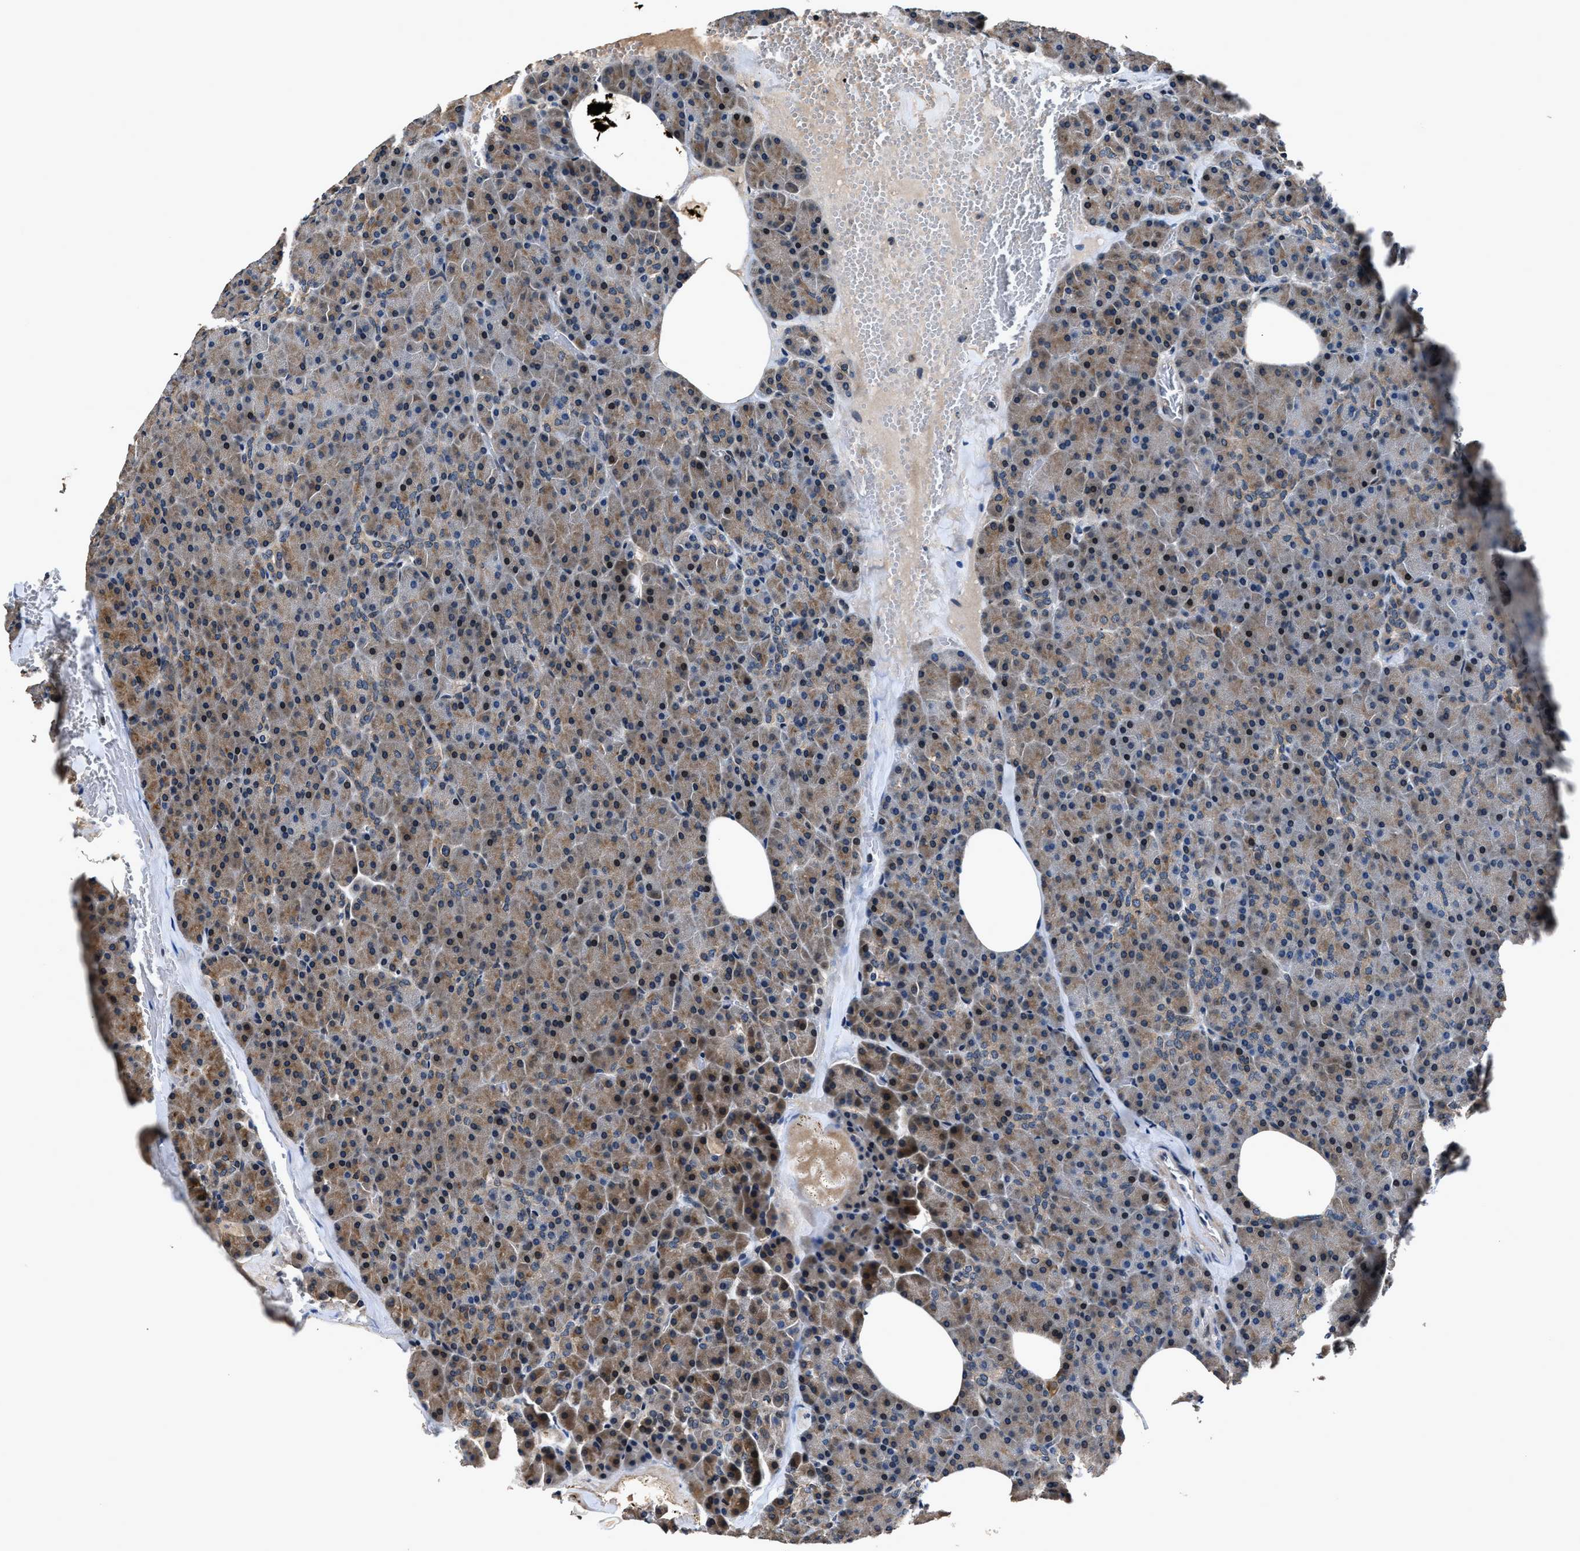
{"staining": {"intensity": "moderate", "quantity": "25%-75%", "location": "cytoplasmic/membranous,nuclear"}, "tissue": "pancreas", "cell_type": "Exocrine glandular cells", "image_type": "normal", "snomed": [{"axis": "morphology", "description": "Normal tissue, NOS"}, {"axis": "topography", "description": "Pancreas"}], "caption": "The immunohistochemical stain shows moderate cytoplasmic/membranous,nuclear staining in exocrine glandular cells of normal pancreas. (brown staining indicates protein expression, while blue staining denotes nuclei).", "gene": "TNRC18", "patient": {"sex": "female", "age": 35}}